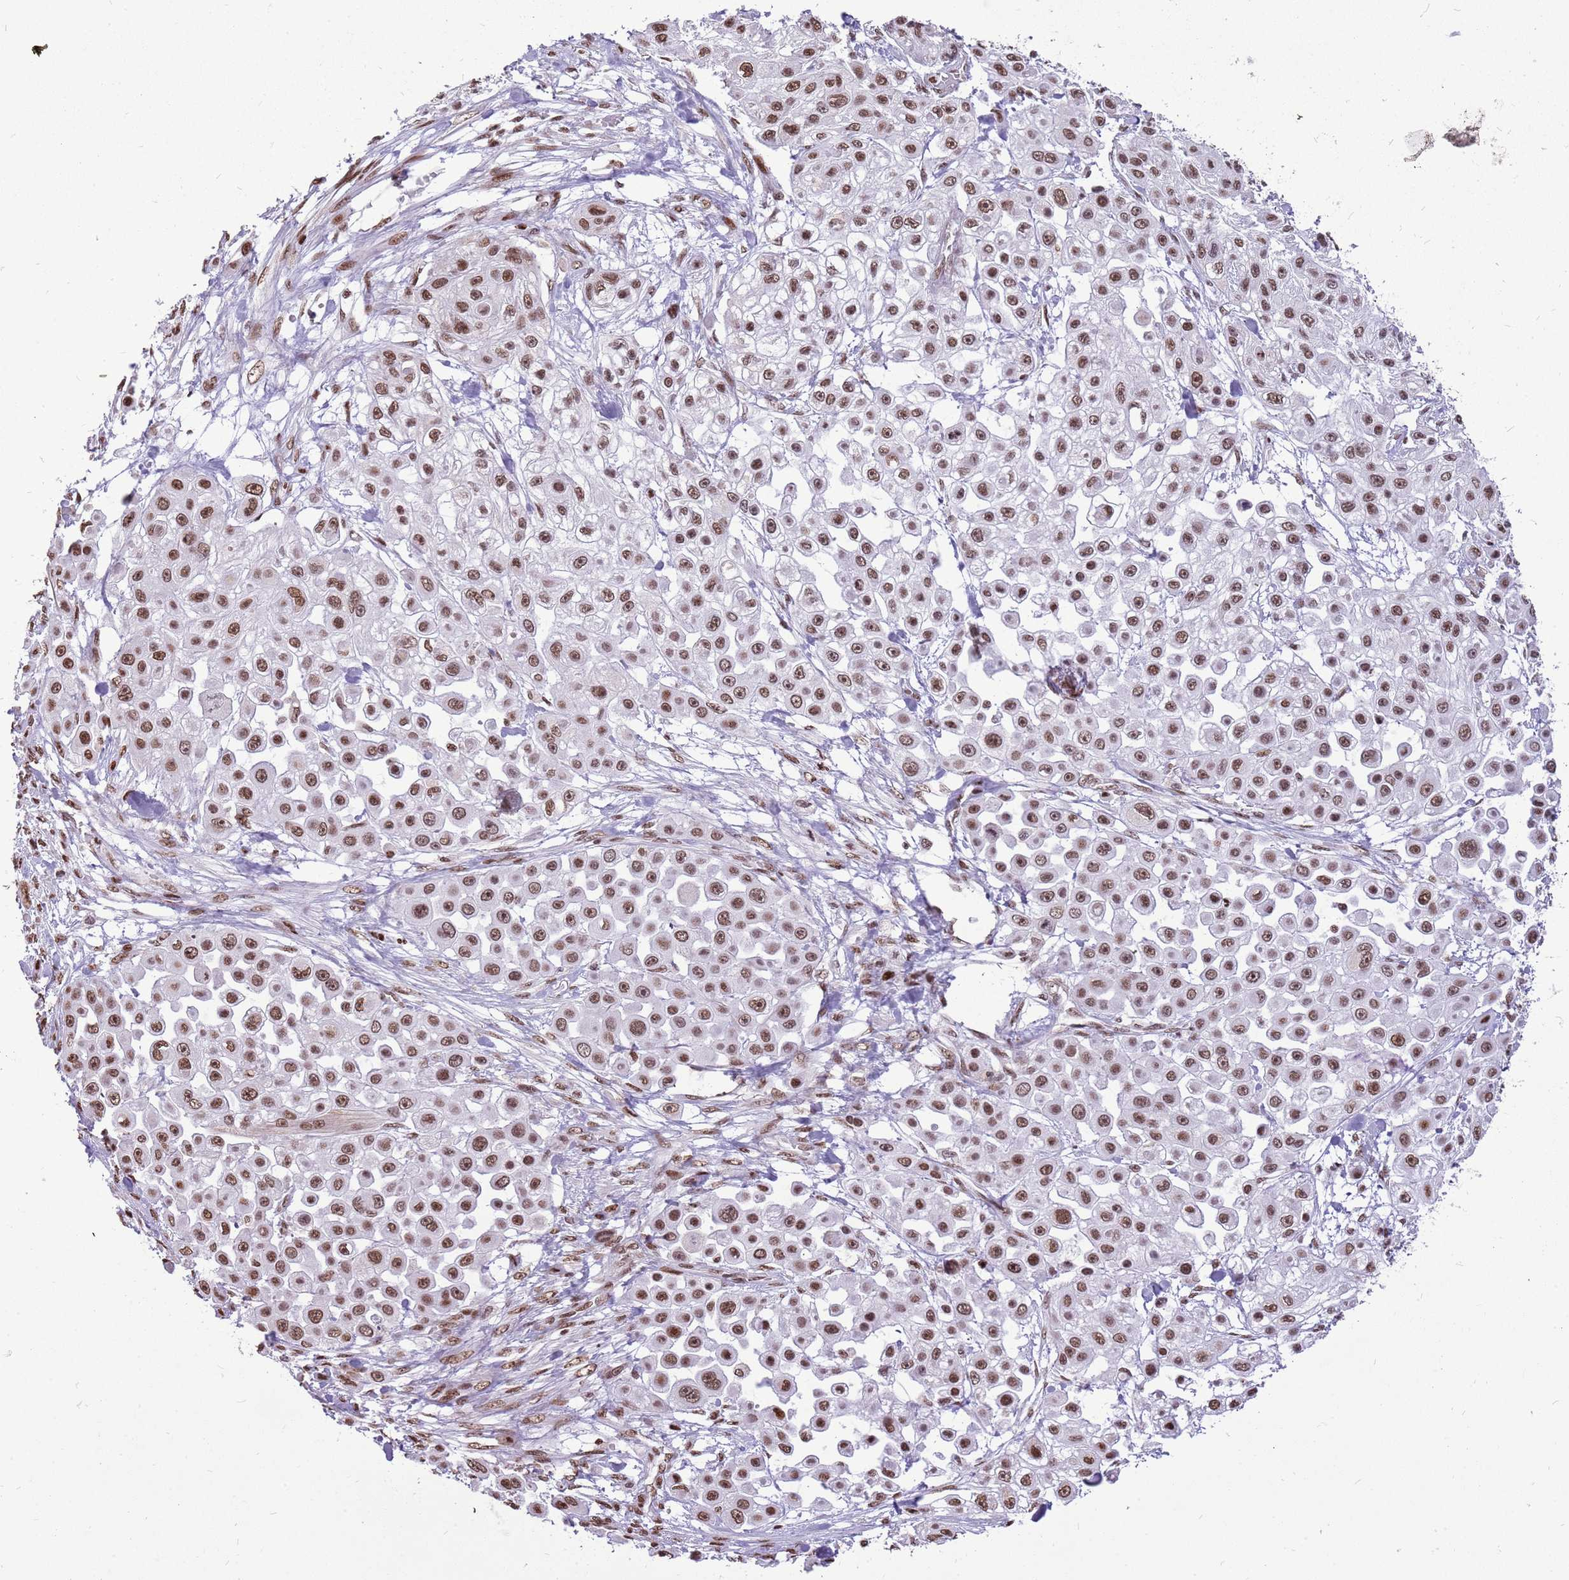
{"staining": {"intensity": "moderate", "quantity": ">75%", "location": "nuclear"}, "tissue": "skin cancer", "cell_type": "Tumor cells", "image_type": "cancer", "snomed": [{"axis": "morphology", "description": "Squamous cell carcinoma, NOS"}, {"axis": "topography", "description": "Skin"}], "caption": "This image demonstrates immunohistochemistry staining of human squamous cell carcinoma (skin), with medium moderate nuclear expression in about >75% of tumor cells.", "gene": "WASHC4", "patient": {"sex": "male", "age": 67}}